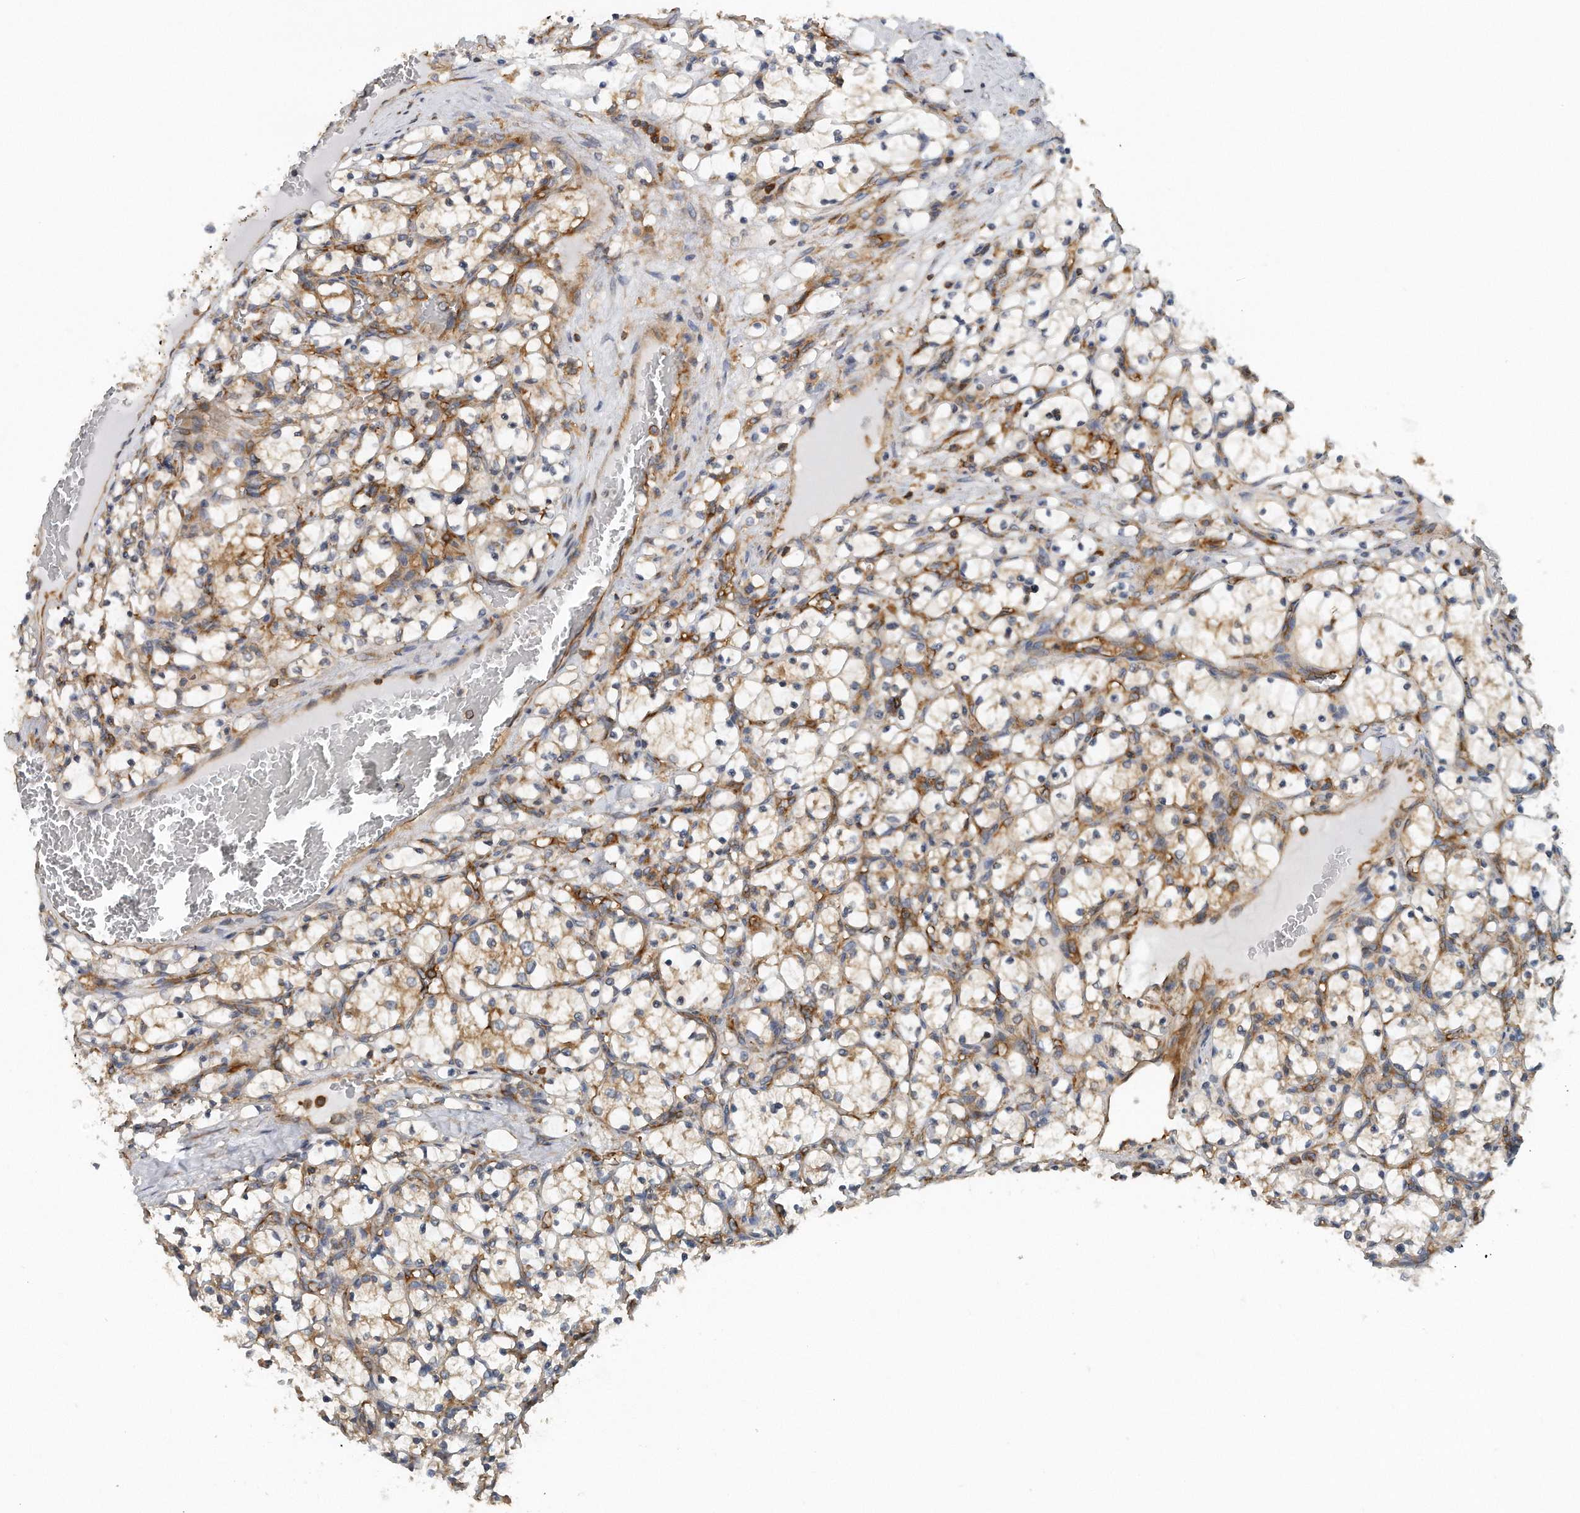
{"staining": {"intensity": "weak", "quantity": "25%-75%", "location": "cytoplasmic/membranous"}, "tissue": "renal cancer", "cell_type": "Tumor cells", "image_type": "cancer", "snomed": [{"axis": "morphology", "description": "Adenocarcinoma, NOS"}, {"axis": "topography", "description": "Kidney"}], "caption": "The histopathology image displays immunohistochemical staining of renal cancer. There is weak cytoplasmic/membranous positivity is identified in approximately 25%-75% of tumor cells.", "gene": "EIF3I", "patient": {"sex": "female", "age": 69}}